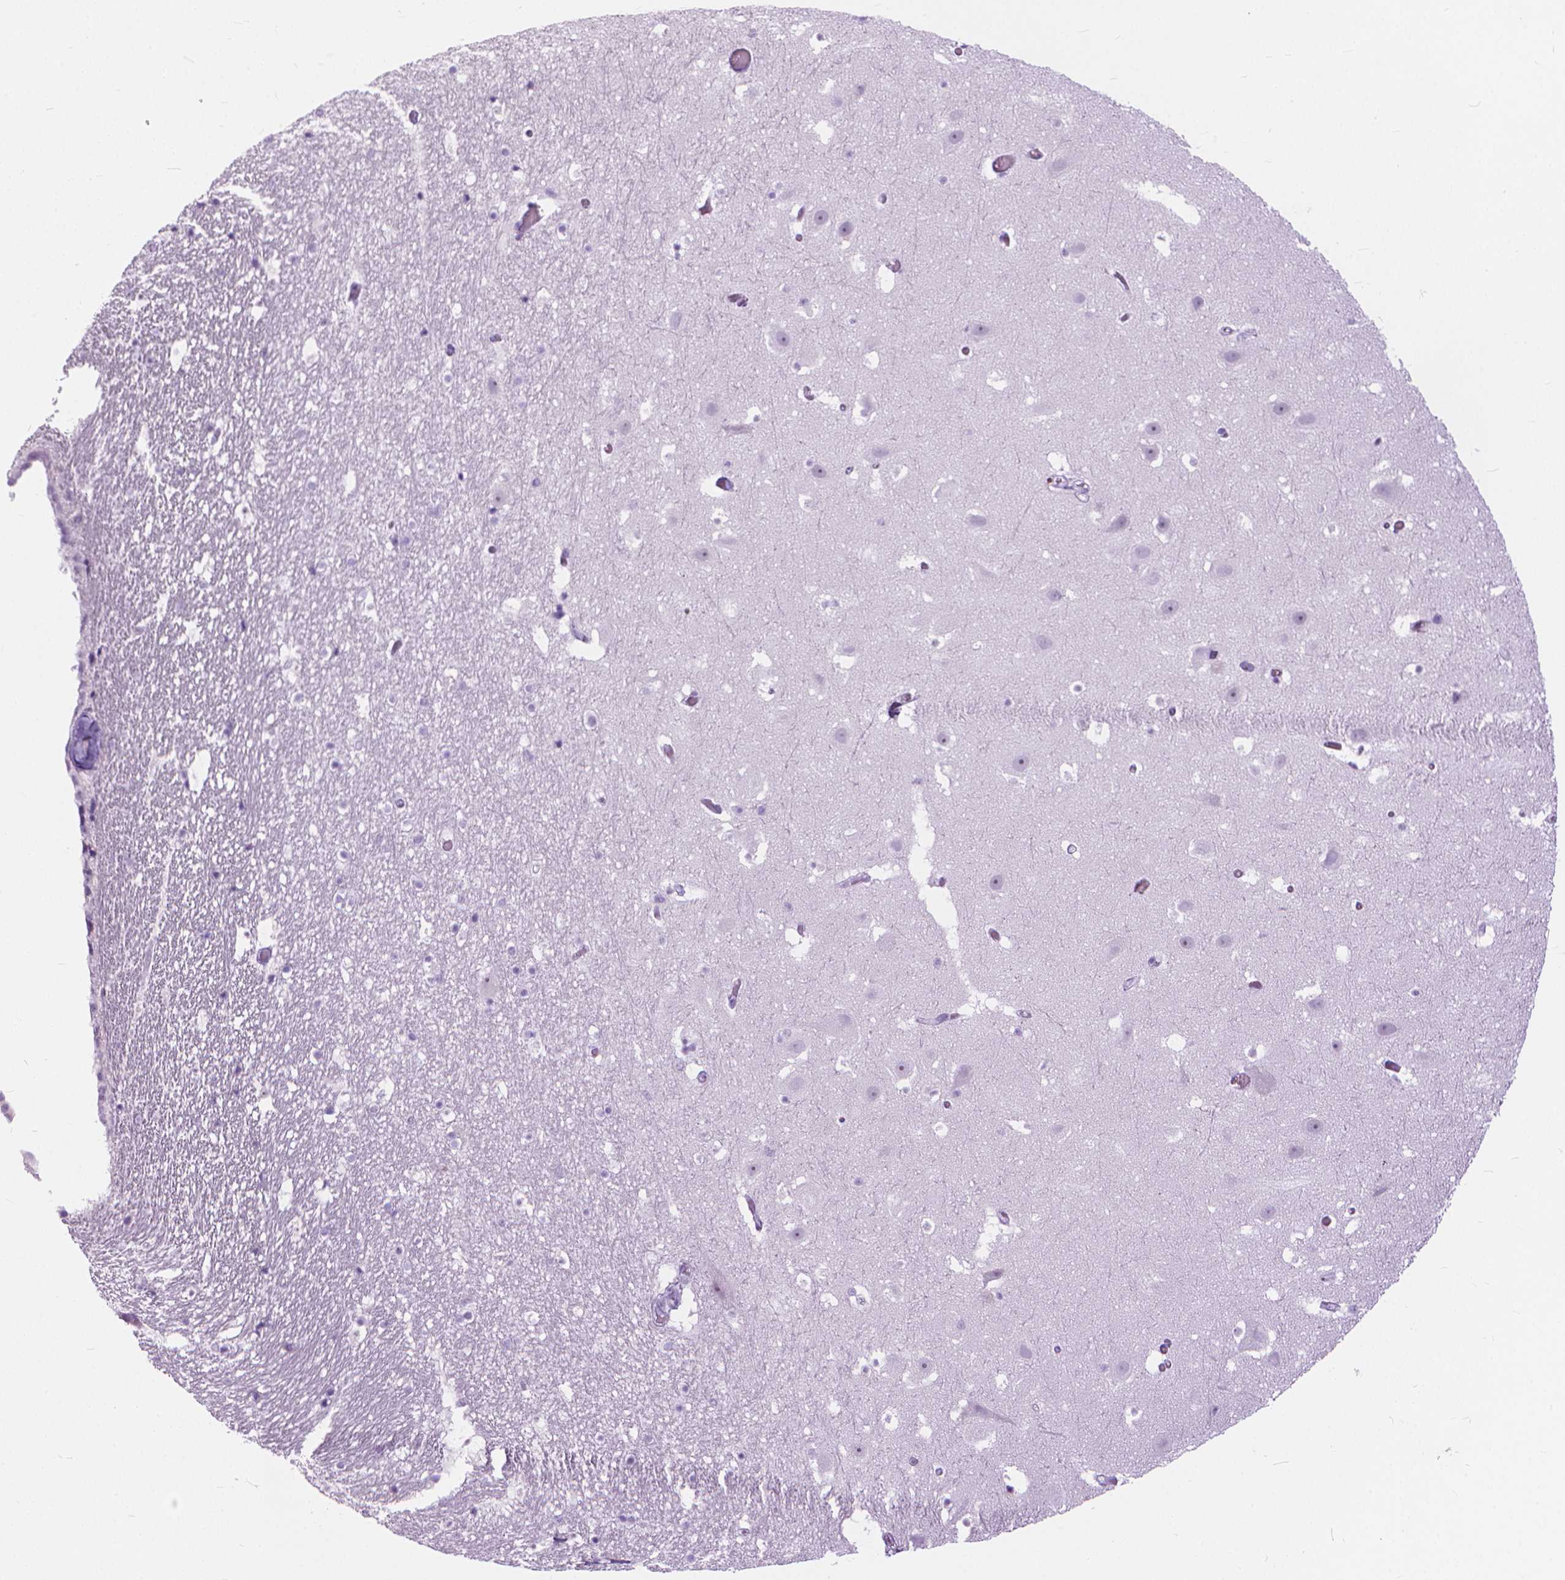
{"staining": {"intensity": "negative", "quantity": "none", "location": "none"}, "tissue": "hippocampus", "cell_type": "Glial cells", "image_type": "normal", "snomed": [{"axis": "morphology", "description": "Normal tissue, NOS"}, {"axis": "topography", "description": "Hippocampus"}], "caption": "This is a photomicrograph of immunohistochemistry (IHC) staining of benign hippocampus, which shows no staining in glial cells. (DAB (3,3'-diaminobenzidine) IHC, high magnification).", "gene": "HTR2B", "patient": {"sex": "male", "age": 26}}